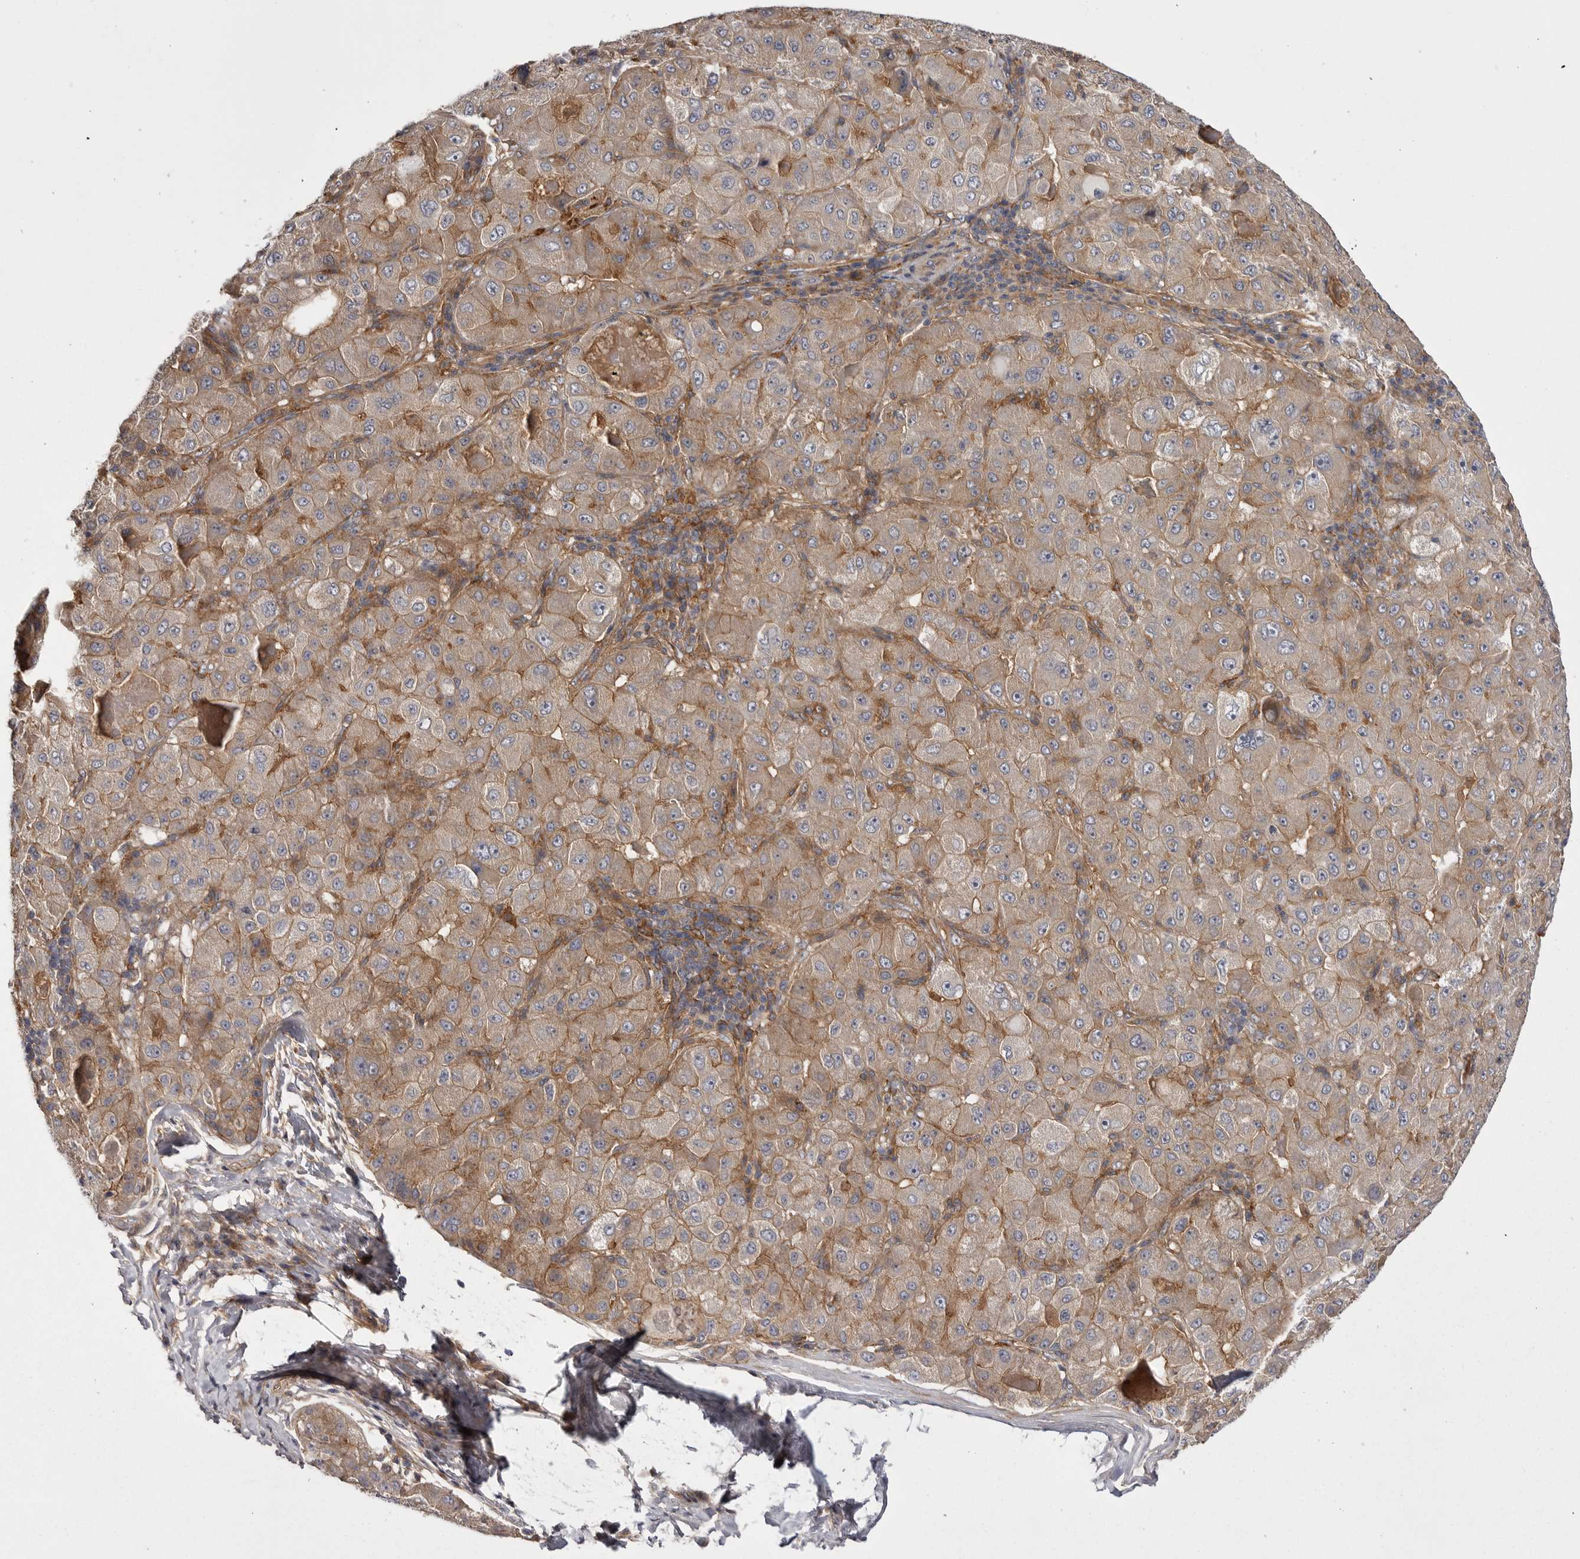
{"staining": {"intensity": "weak", "quantity": "25%-75%", "location": "cytoplasmic/membranous"}, "tissue": "liver cancer", "cell_type": "Tumor cells", "image_type": "cancer", "snomed": [{"axis": "morphology", "description": "Carcinoma, Hepatocellular, NOS"}, {"axis": "topography", "description": "Liver"}], "caption": "A micrograph showing weak cytoplasmic/membranous positivity in about 25%-75% of tumor cells in hepatocellular carcinoma (liver), as visualized by brown immunohistochemical staining.", "gene": "OSBPL9", "patient": {"sex": "male", "age": 80}}